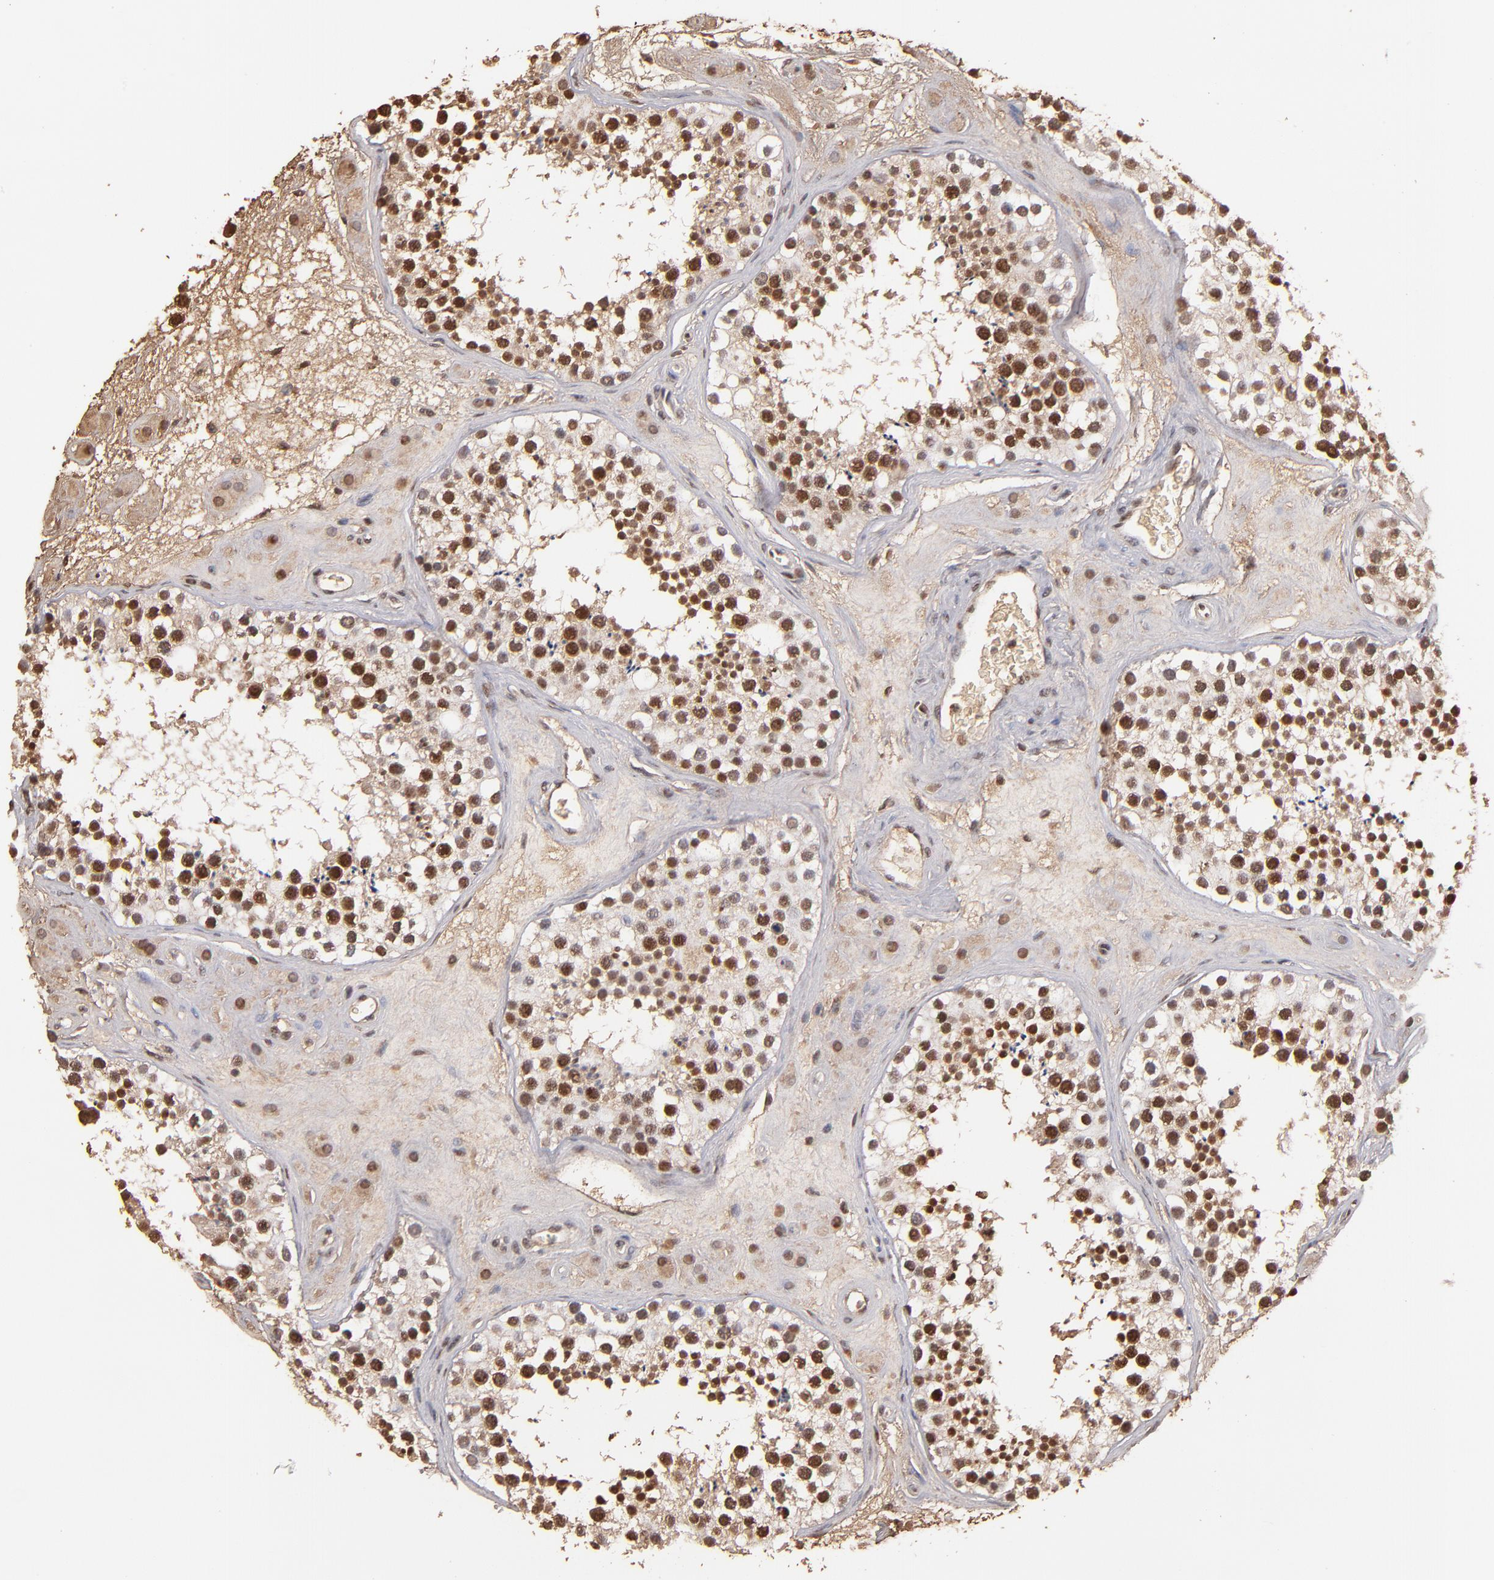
{"staining": {"intensity": "moderate", "quantity": ">75%", "location": "cytoplasmic/membranous,nuclear"}, "tissue": "testis", "cell_type": "Cells in seminiferous ducts", "image_type": "normal", "snomed": [{"axis": "morphology", "description": "Normal tissue, NOS"}, {"axis": "topography", "description": "Testis"}], "caption": "This image demonstrates IHC staining of unremarkable testis, with medium moderate cytoplasmic/membranous,nuclear staining in about >75% of cells in seminiferous ducts.", "gene": "EAPP", "patient": {"sex": "male", "age": 38}}